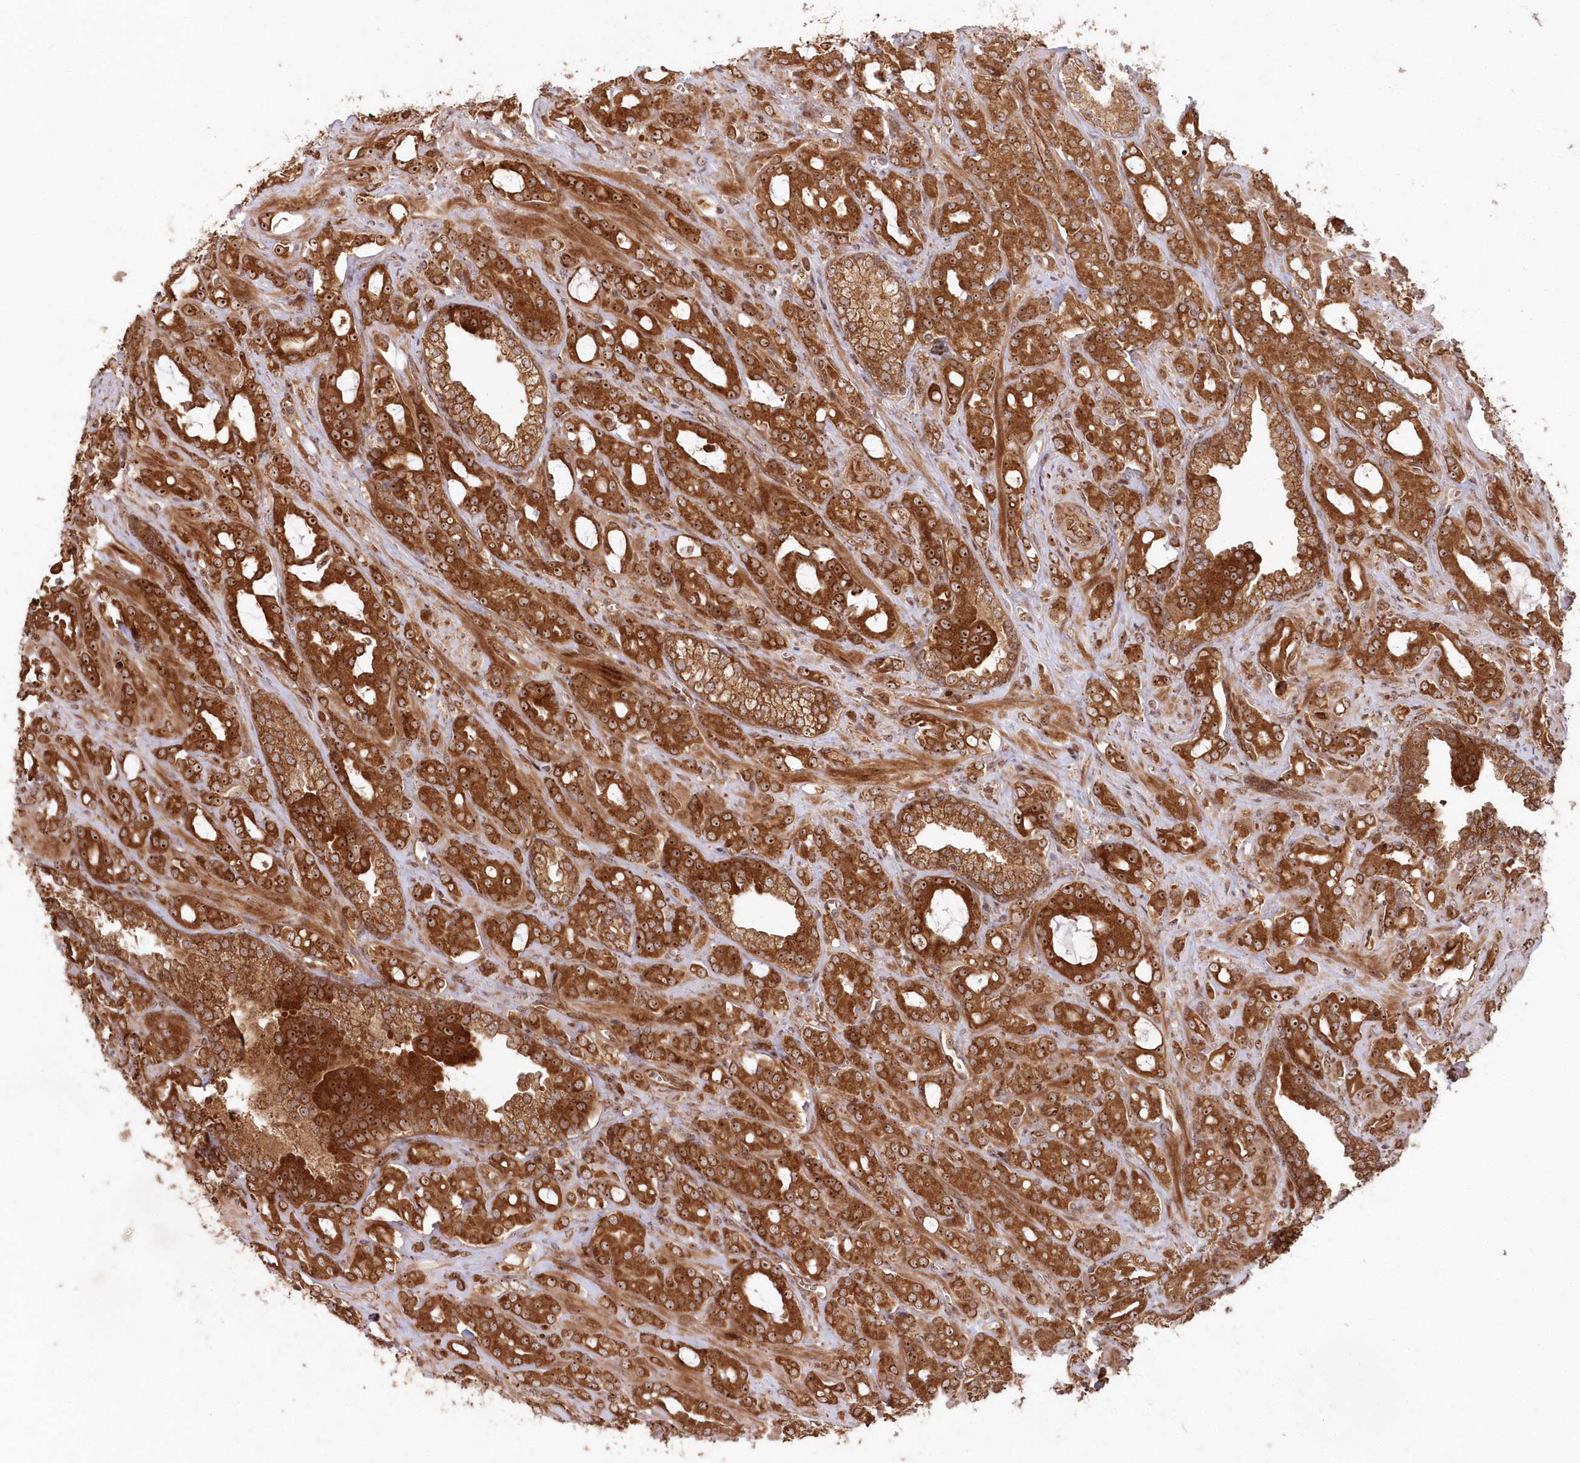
{"staining": {"intensity": "strong", "quantity": ">75%", "location": "cytoplasmic/membranous,nuclear"}, "tissue": "prostate cancer", "cell_type": "Tumor cells", "image_type": "cancer", "snomed": [{"axis": "morphology", "description": "Adenocarcinoma, High grade"}, {"axis": "topography", "description": "Prostate"}], "caption": "An immunohistochemistry photomicrograph of neoplastic tissue is shown. Protein staining in brown shows strong cytoplasmic/membranous and nuclear positivity in prostate cancer within tumor cells. The staining was performed using DAB (3,3'-diaminobenzidine), with brown indicating positive protein expression. Nuclei are stained blue with hematoxylin.", "gene": "SERINC1", "patient": {"sex": "male", "age": 72}}